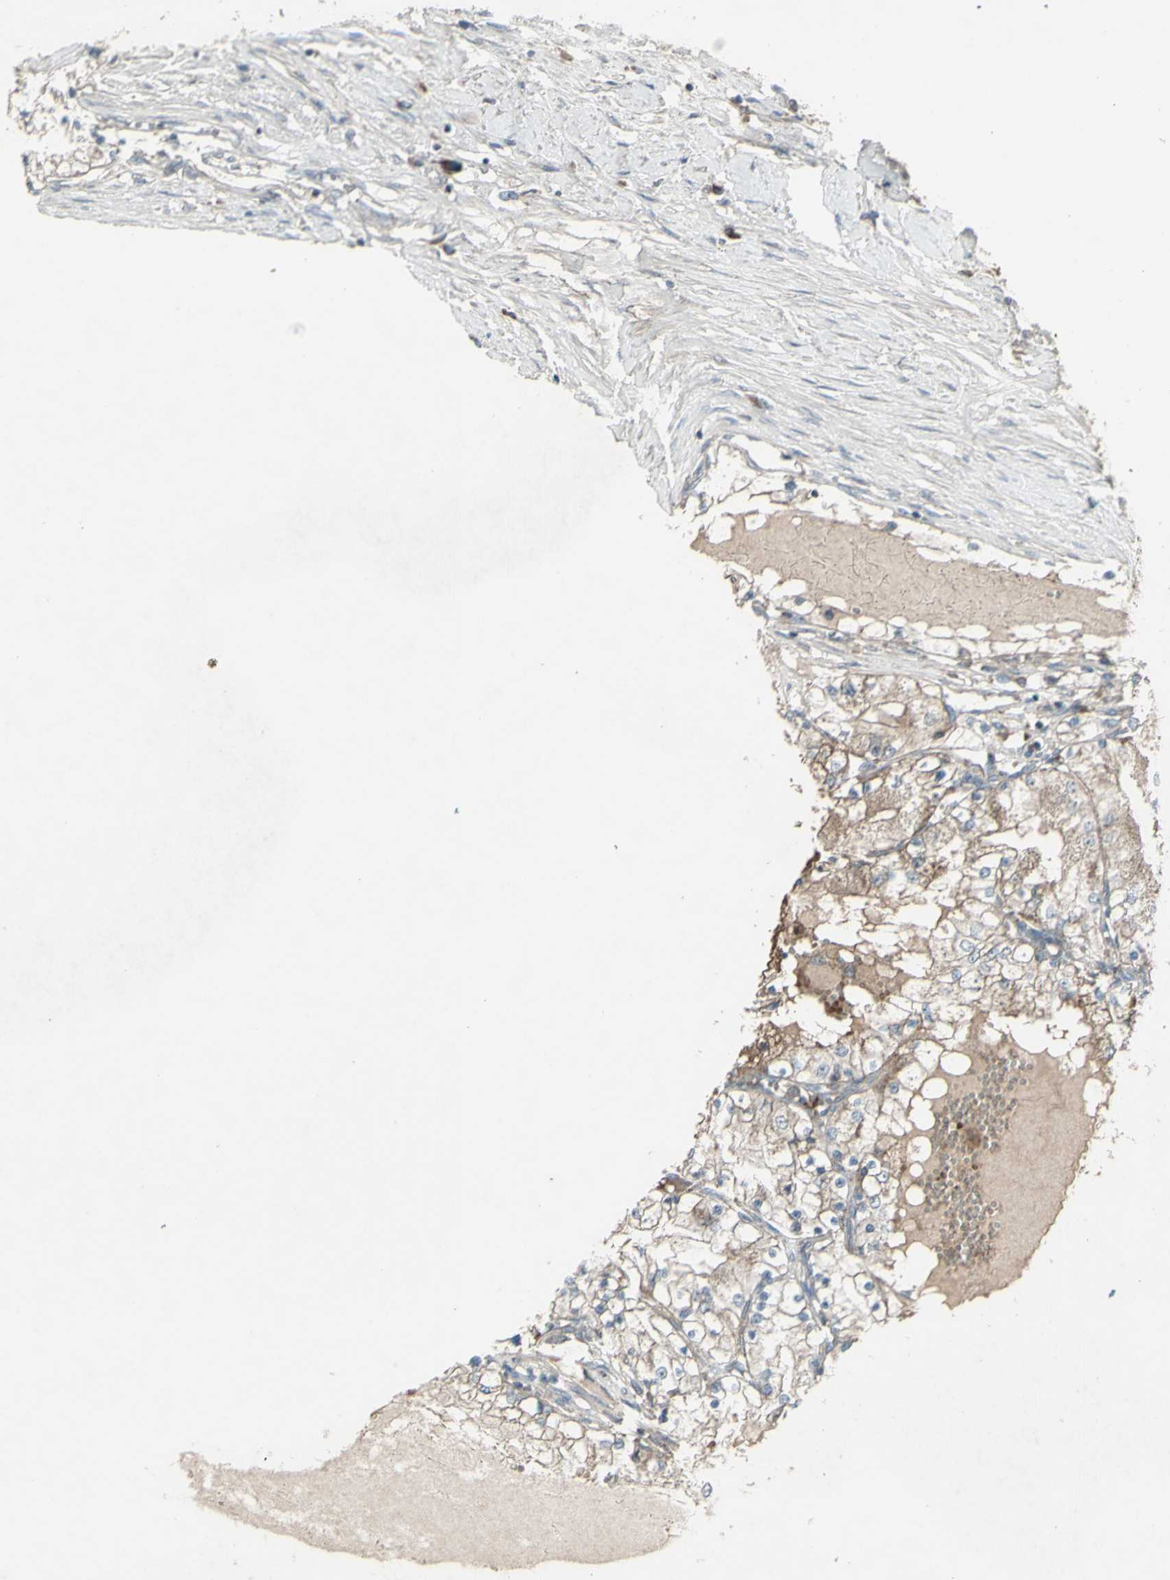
{"staining": {"intensity": "weak", "quantity": ">75%", "location": "cytoplasmic/membranous"}, "tissue": "renal cancer", "cell_type": "Tumor cells", "image_type": "cancer", "snomed": [{"axis": "morphology", "description": "Adenocarcinoma, NOS"}, {"axis": "topography", "description": "Kidney"}], "caption": "DAB (3,3'-diaminobenzidine) immunohistochemical staining of human renal cancer demonstrates weak cytoplasmic/membranous protein positivity in approximately >75% of tumor cells. (Brightfield microscopy of DAB IHC at high magnification).", "gene": "SHC1", "patient": {"sex": "male", "age": 68}}